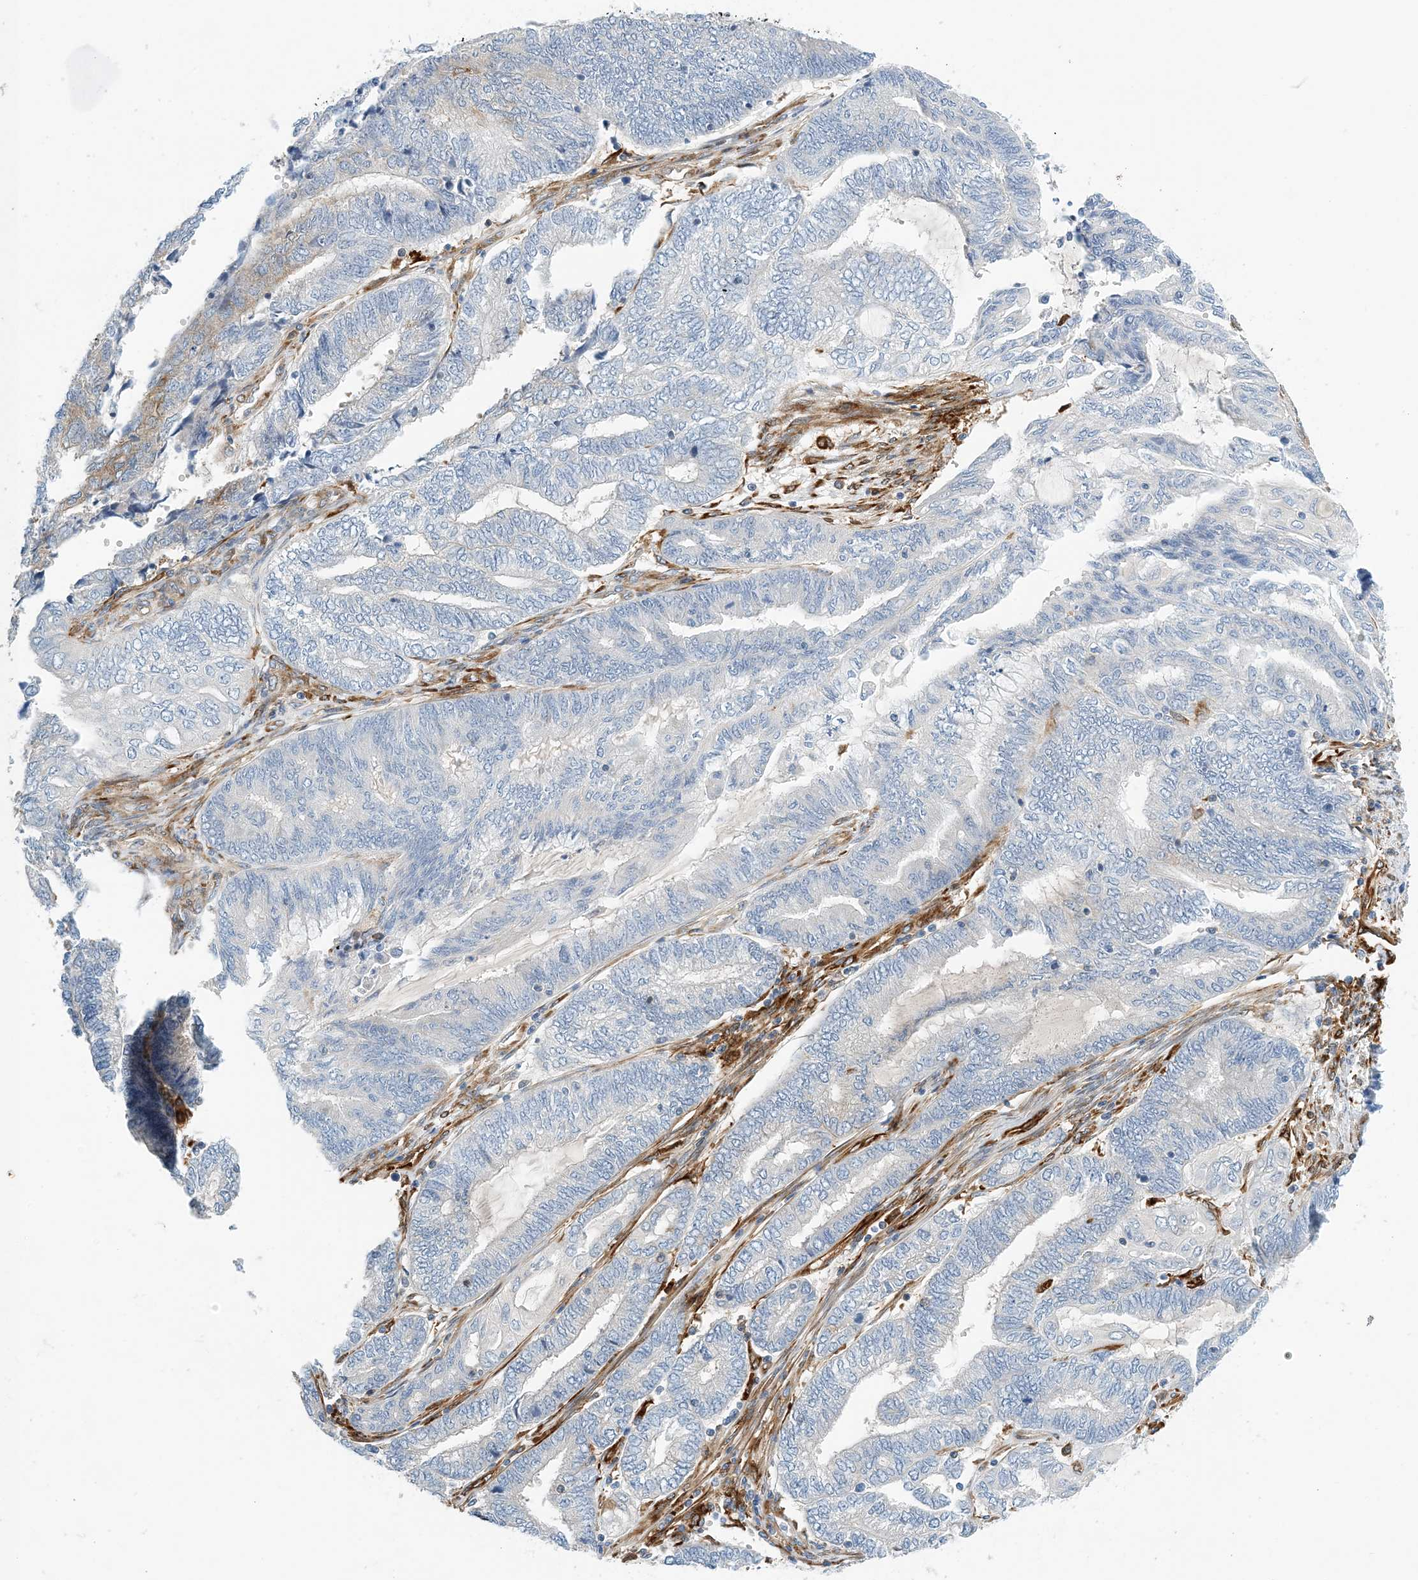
{"staining": {"intensity": "negative", "quantity": "none", "location": "none"}, "tissue": "endometrial cancer", "cell_type": "Tumor cells", "image_type": "cancer", "snomed": [{"axis": "morphology", "description": "Adenocarcinoma, NOS"}, {"axis": "topography", "description": "Uterus"}, {"axis": "topography", "description": "Endometrium"}], "caption": "Immunohistochemical staining of human adenocarcinoma (endometrial) shows no significant staining in tumor cells. (Brightfield microscopy of DAB IHC at high magnification).", "gene": "PCDHA2", "patient": {"sex": "female", "age": 70}}